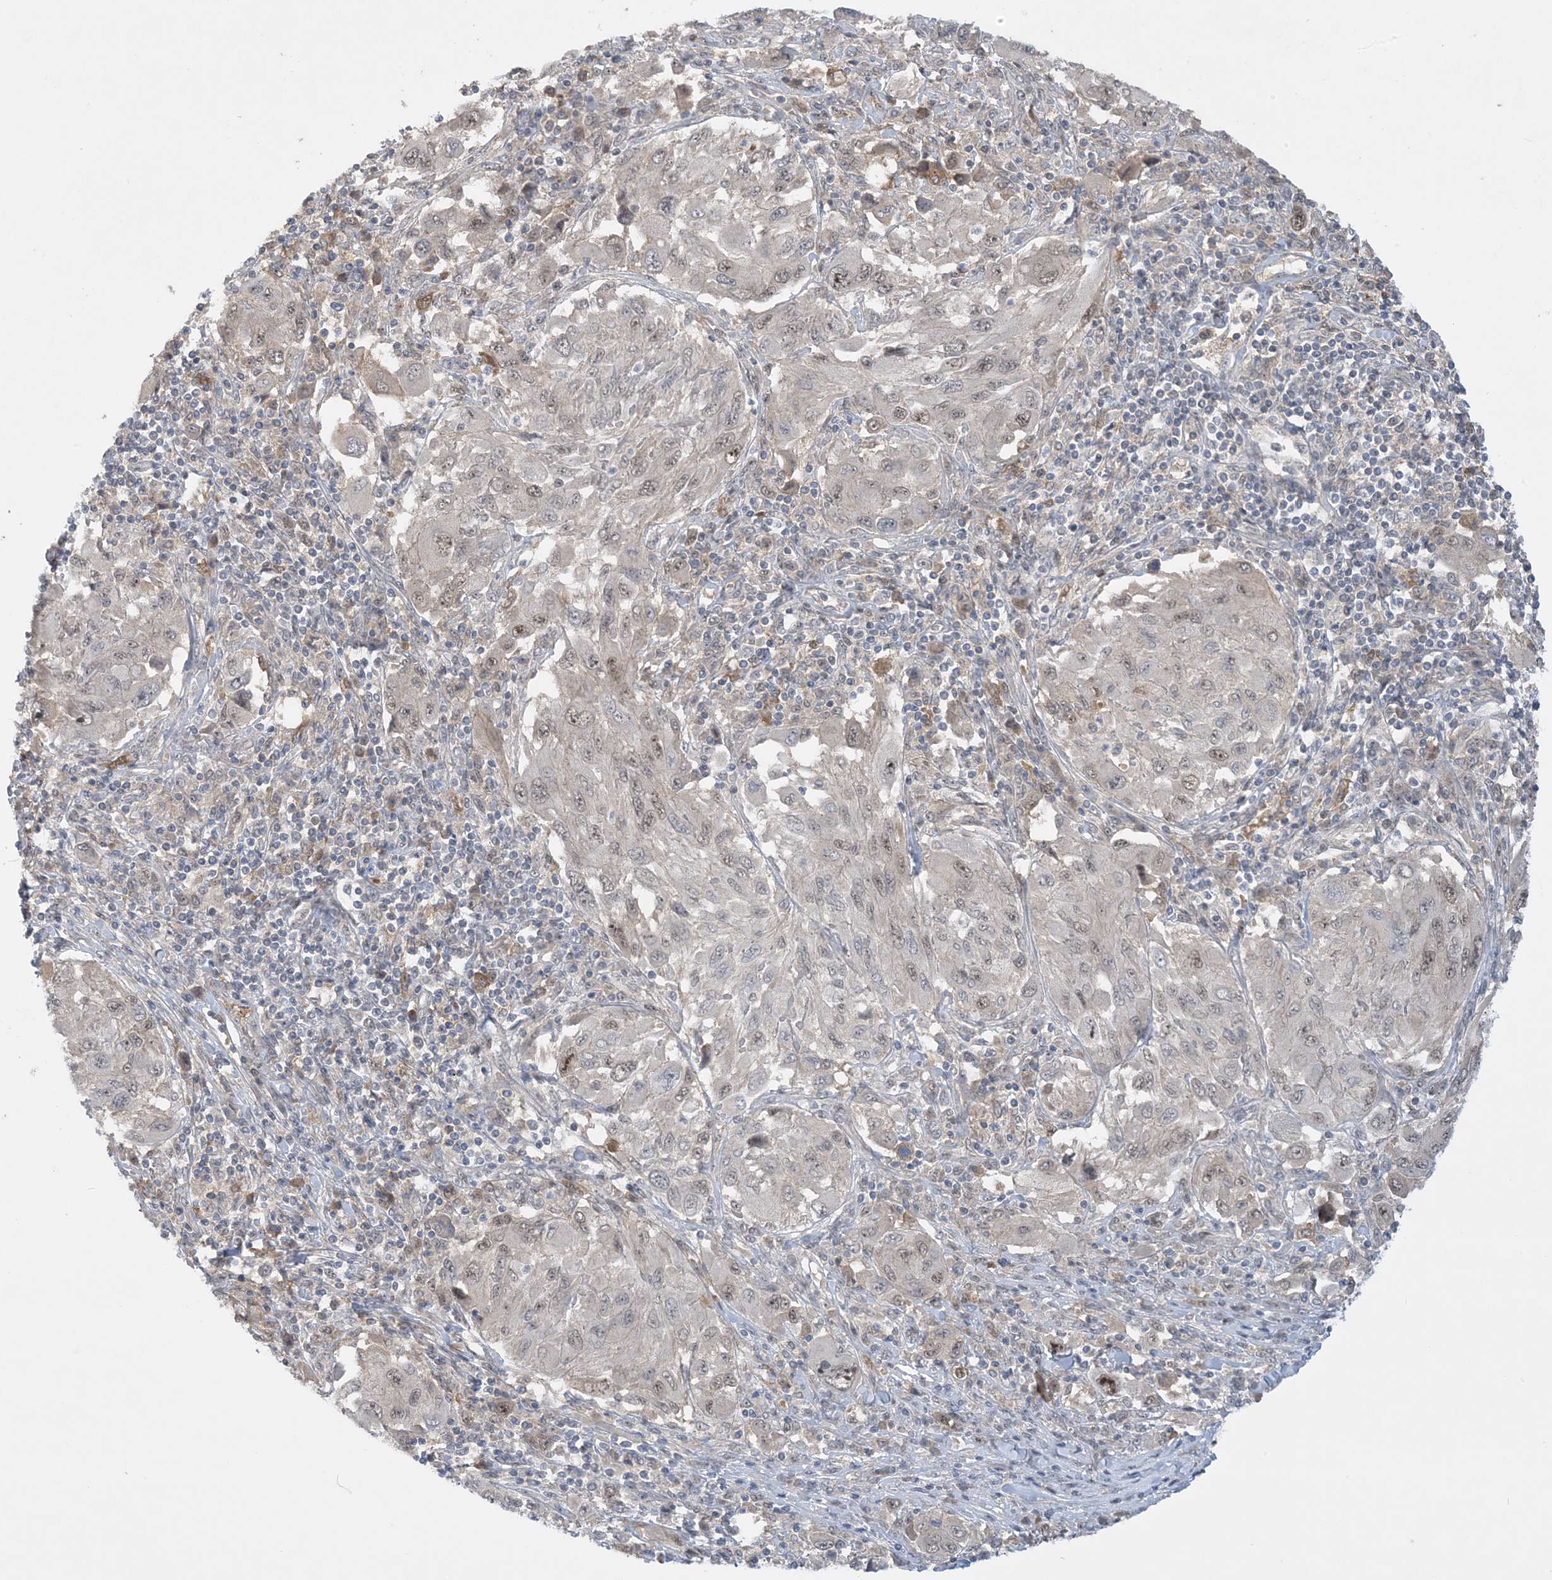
{"staining": {"intensity": "weak", "quantity": "25%-75%", "location": "nuclear"}, "tissue": "melanoma", "cell_type": "Tumor cells", "image_type": "cancer", "snomed": [{"axis": "morphology", "description": "Malignant melanoma, NOS"}, {"axis": "topography", "description": "Skin"}], "caption": "Immunohistochemistry (IHC) of malignant melanoma demonstrates low levels of weak nuclear positivity in about 25%-75% of tumor cells.", "gene": "UBE2E1", "patient": {"sex": "female", "age": 91}}